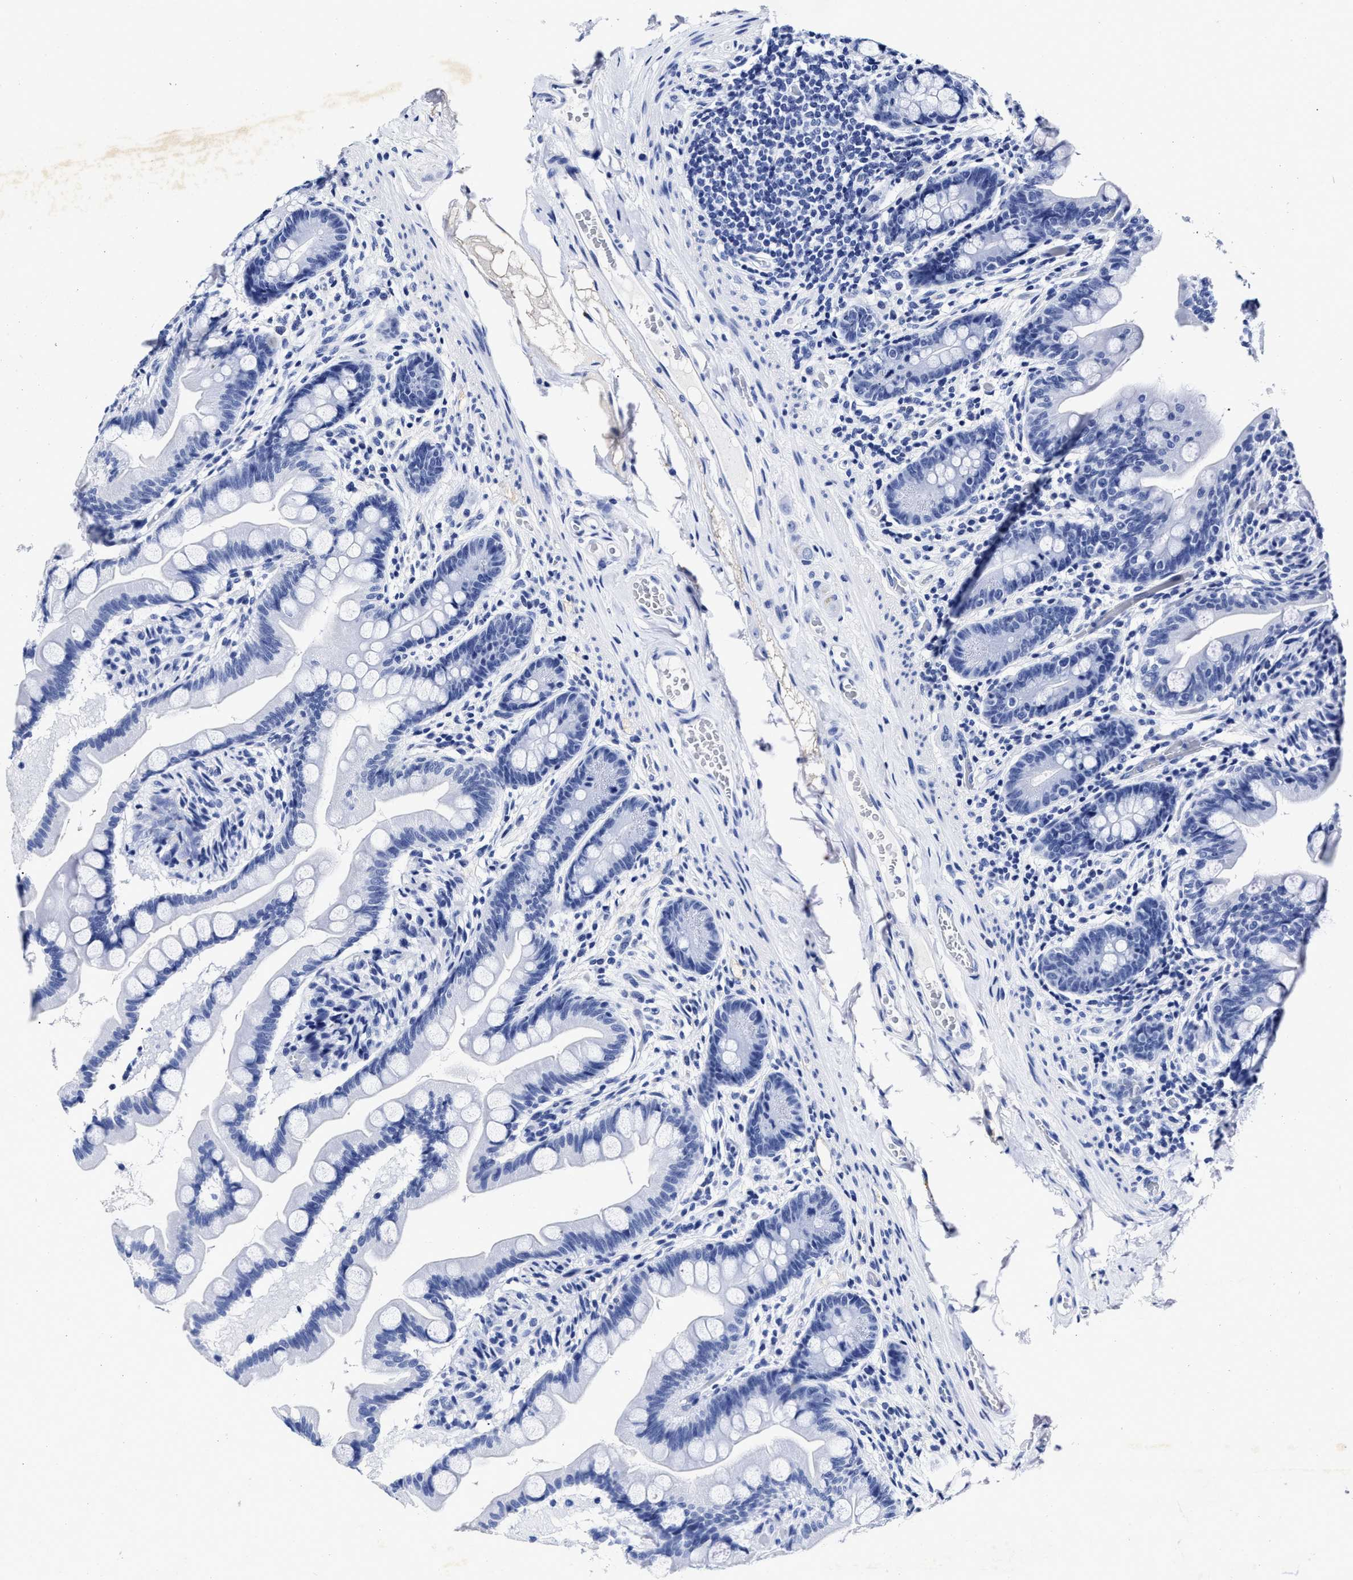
{"staining": {"intensity": "negative", "quantity": "none", "location": "none"}, "tissue": "small intestine", "cell_type": "Glandular cells", "image_type": "normal", "snomed": [{"axis": "morphology", "description": "Normal tissue, NOS"}, {"axis": "topography", "description": "Small intestine"}], "caption": "Small intestine stained for a protein using immunohistochemistry (IHC) exhibits no positivity glandular cells.", "gene": "LRRC8E", "patient": {"sex": "female", "age": 56}}